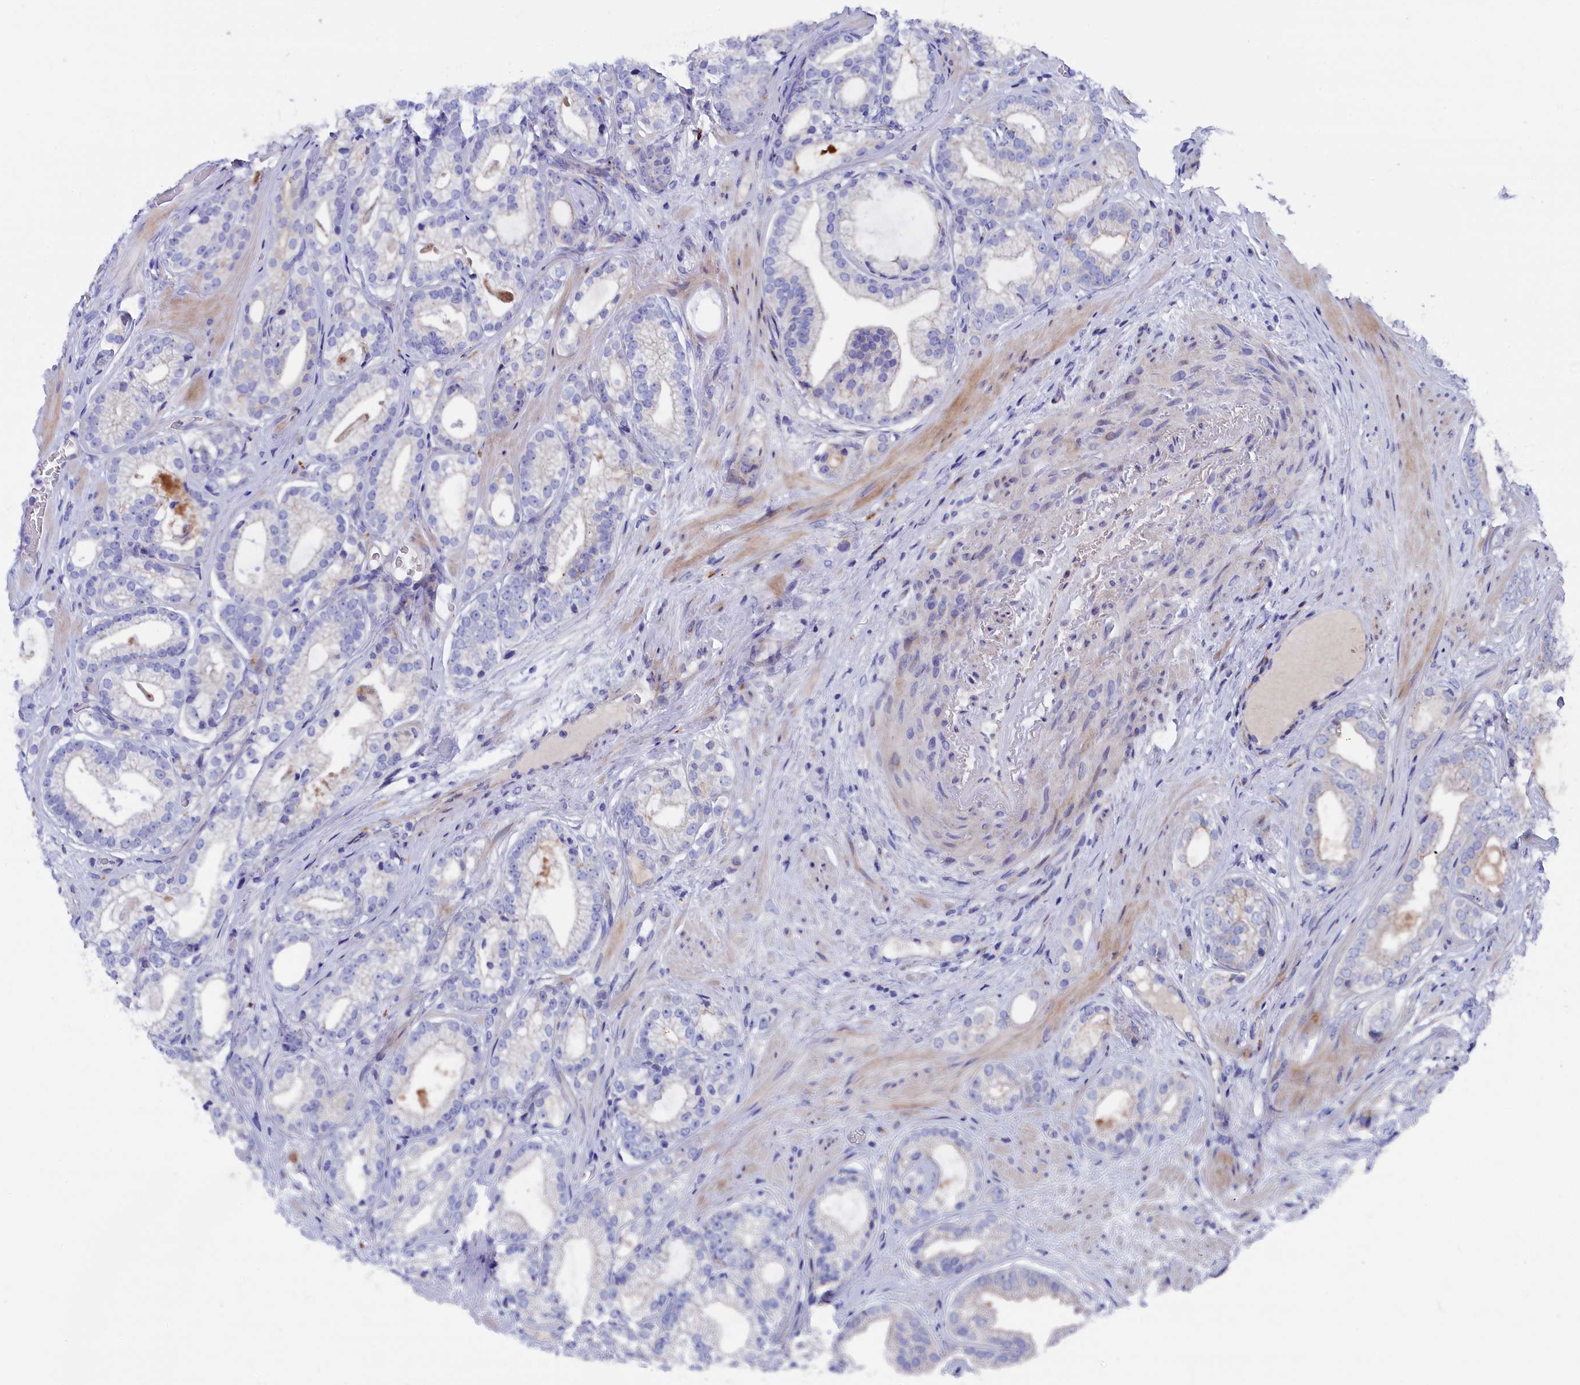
{"staining": {"intensity": "negative", "quantity": "none", "location": "none"}, "tissue": "prostate cancer", "cell_type": "Tumor cells", "image_type": "cancer", "snomed": [{"axis": "morphology", "description": "Adenocarcinoma, High grade"}, {"axis": "topography", "description": "Prostate"}], "caption": "A histopathology image of human high-grade adenocarcinoma (prostate) is negative for staining in tumor cells.", "gene": "NUDT7", "patient": {"sex": "male", "age": 60}}